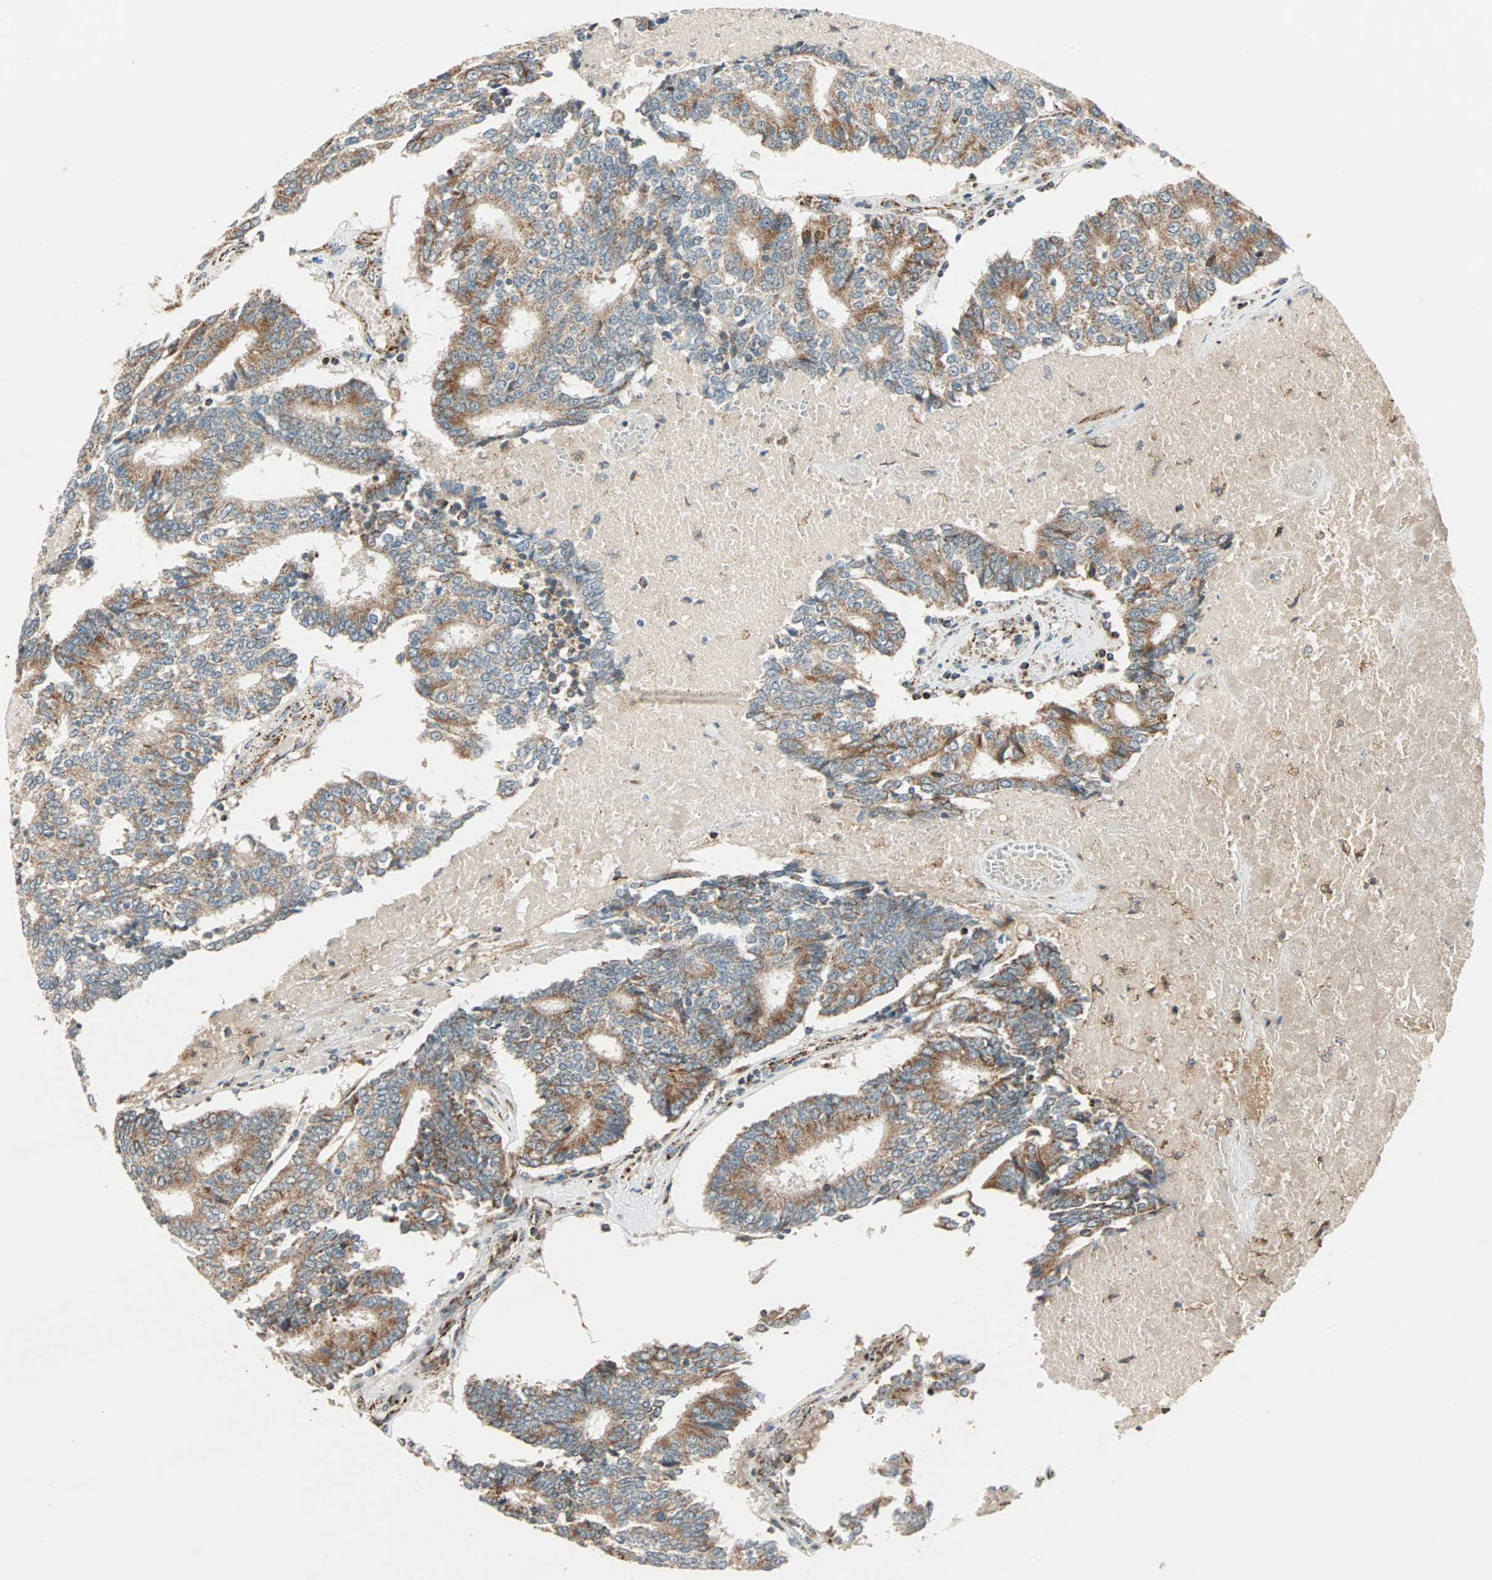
{"staining": {"intensity": "moderate", "quantity": ">75%", "location": "cytoplasmic/membranous"}, "tissue": "prostate cancer", "cell_type": "Tumor cells", "image_type": "cancer", "snomed": [{"axis": "morphology", "description": "Adenocarcinoma, High grade"}, {"axis": "topography", "description": "Prostate"}], "caption": "Tumor cells display moderate cytoplasmic/membranous expression in about >75% of cells in high-grade adenocarcinoma (prostate). (Stains: DAB (3,3'-diaminobenzidine) in brown, nuclei in blue, Microscopy: brightfield microscopy at high magnification).", "gene": "SPRY4", "patient": {"sex": "male", "age": 55}}